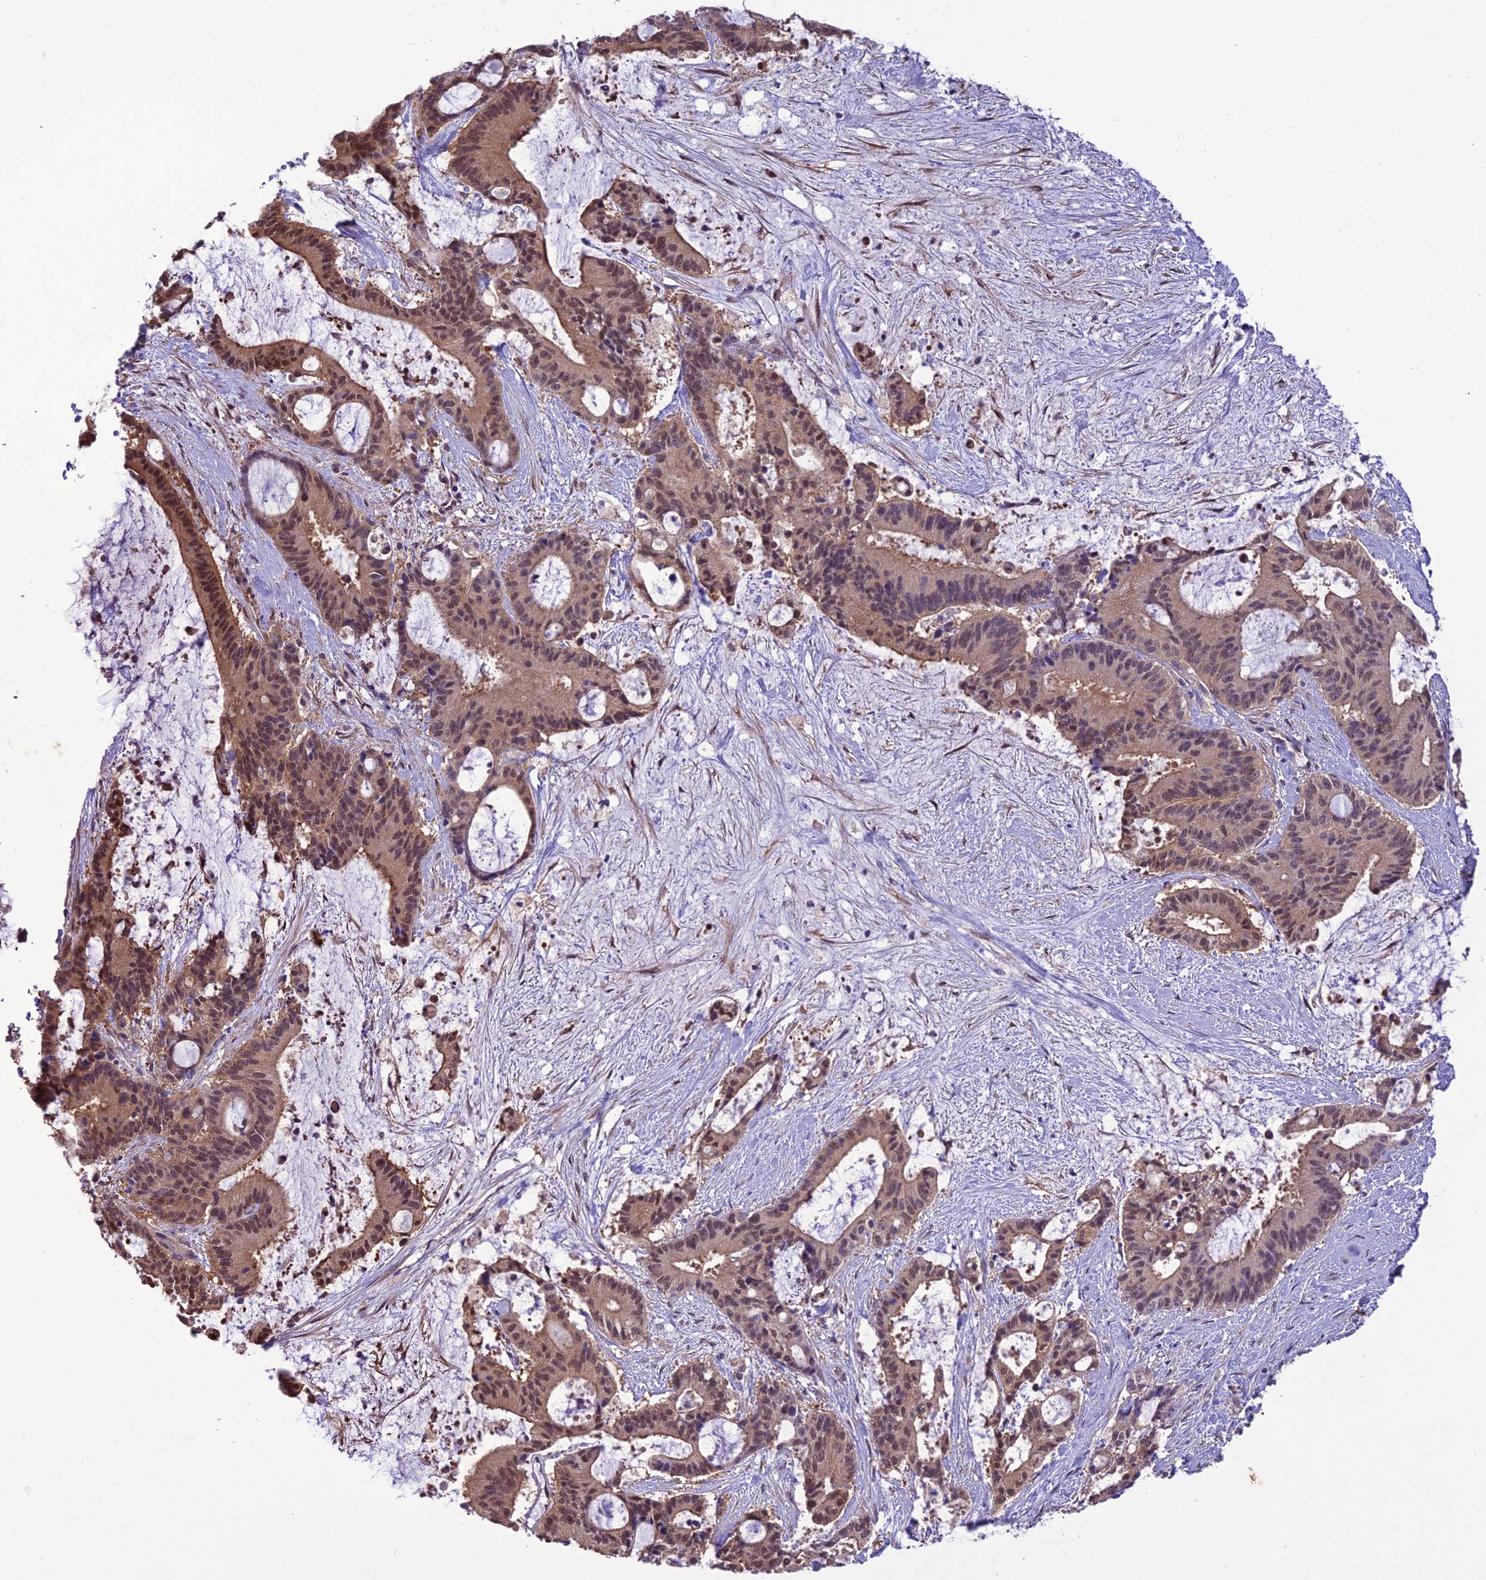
{"staining": {"intensity": "moderate", "quantity": ">75%", "location": "cytoplasmic/membranous,nuclear"}, "tissue": "liver cancer", "cell_type": "Tumor cells", "image_type": "cancer", "snomed": [{"axis": "morphology", "description": "Normal tissue, NOS"}, {"axis": "morphology", "description": "Cholangiocarcinoma"}, {"axis": "topography", "description": "Liver"}, {"axis": "topography", "description": "Peripheral nerve tissue"}], "caption": "Protein staining shows moderate cytoplasmic/membranous and nuclear positivity in approximately >75% of tumor cells in liver cancer (cholangiocarcinoma).", "gene": "BORCS6", "patient": {"sex": "female", "age": 73}}